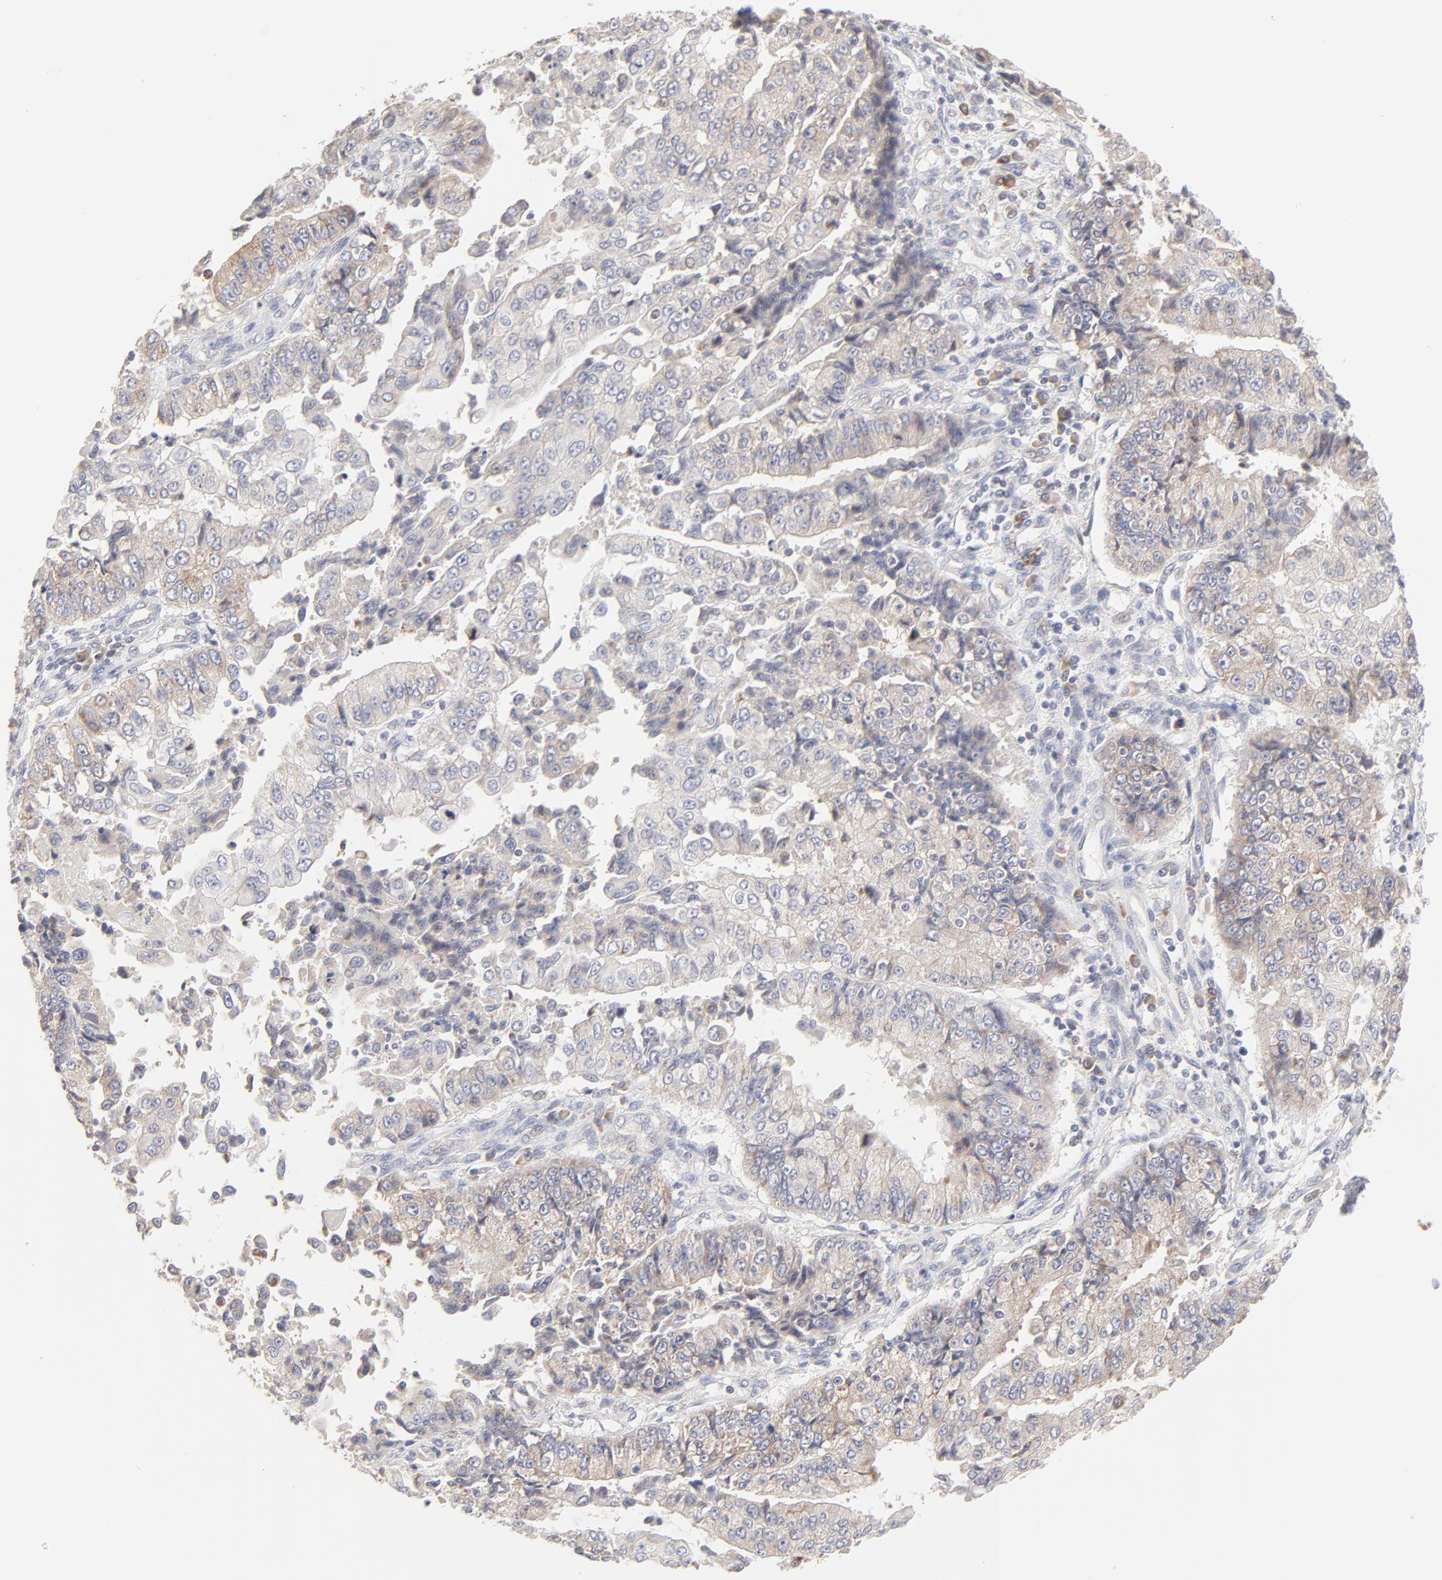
{"staining": {"intensity": "moderate", "quantity": ">75%", "location": "cytoplasmic/membranous"}, "tissue": "endometrial cancer", "cell_type": "Tumor cells", "image_type": "cancer", "snomed": [{"axis": "morphology", "description": "Adenocarcinoma, NOS"}, {"axis": "topography", "description": "Endometrium"}], "caption": "Immunohistochemical staining of human adenocarcinoma (endometrial) shows moderate cytoplasmic/membranous protein positivity in about >75% of tumor cells. Using DAB (3,3'-diaminobenzidine) (brown) and hematoxylin (blue) stains, captured at high magnification using brightfield microscopy.", "gene": "RPS21", "patient": {"sex": "female", "age": 75}}